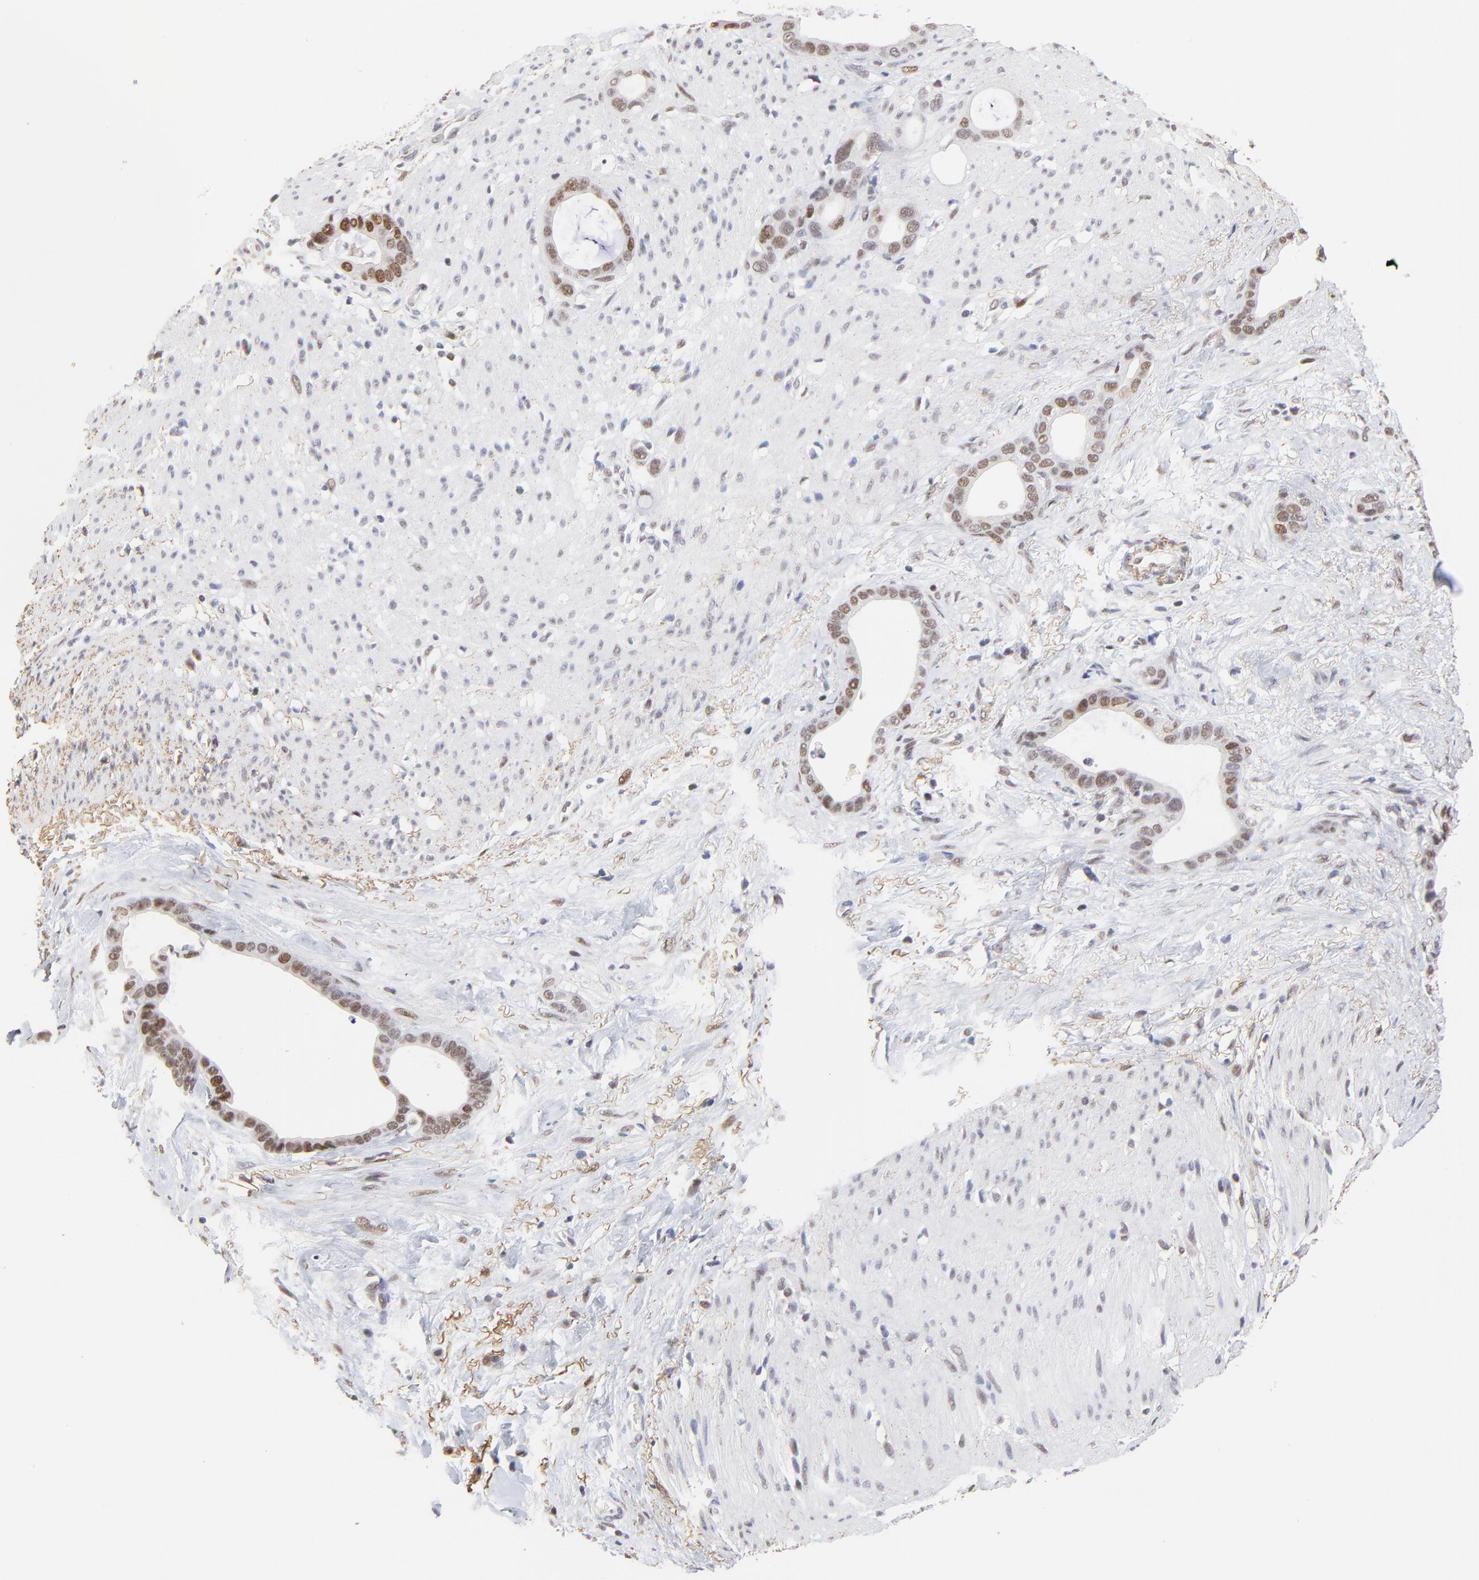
{"staining": {"intensity": "moderate", "quantity": ">75%", "location": "nuclear"}, "tissue": "stomach cancer", "cell_type": "Tumor cells", "image_type": "cancer", "snomed": [{"axis": "morphology", "description": "Adenocarcinoma, NOS"}, {"axis": "topography", "description": "Stomach"}], "caption": "IHC of stomach adenocarcinoma displays medium levels of moderate nuclear expression in approximately >75% of tumor cells.", "gene": "OGFOD1", "patient": {"sex": "female", "age": 75}}